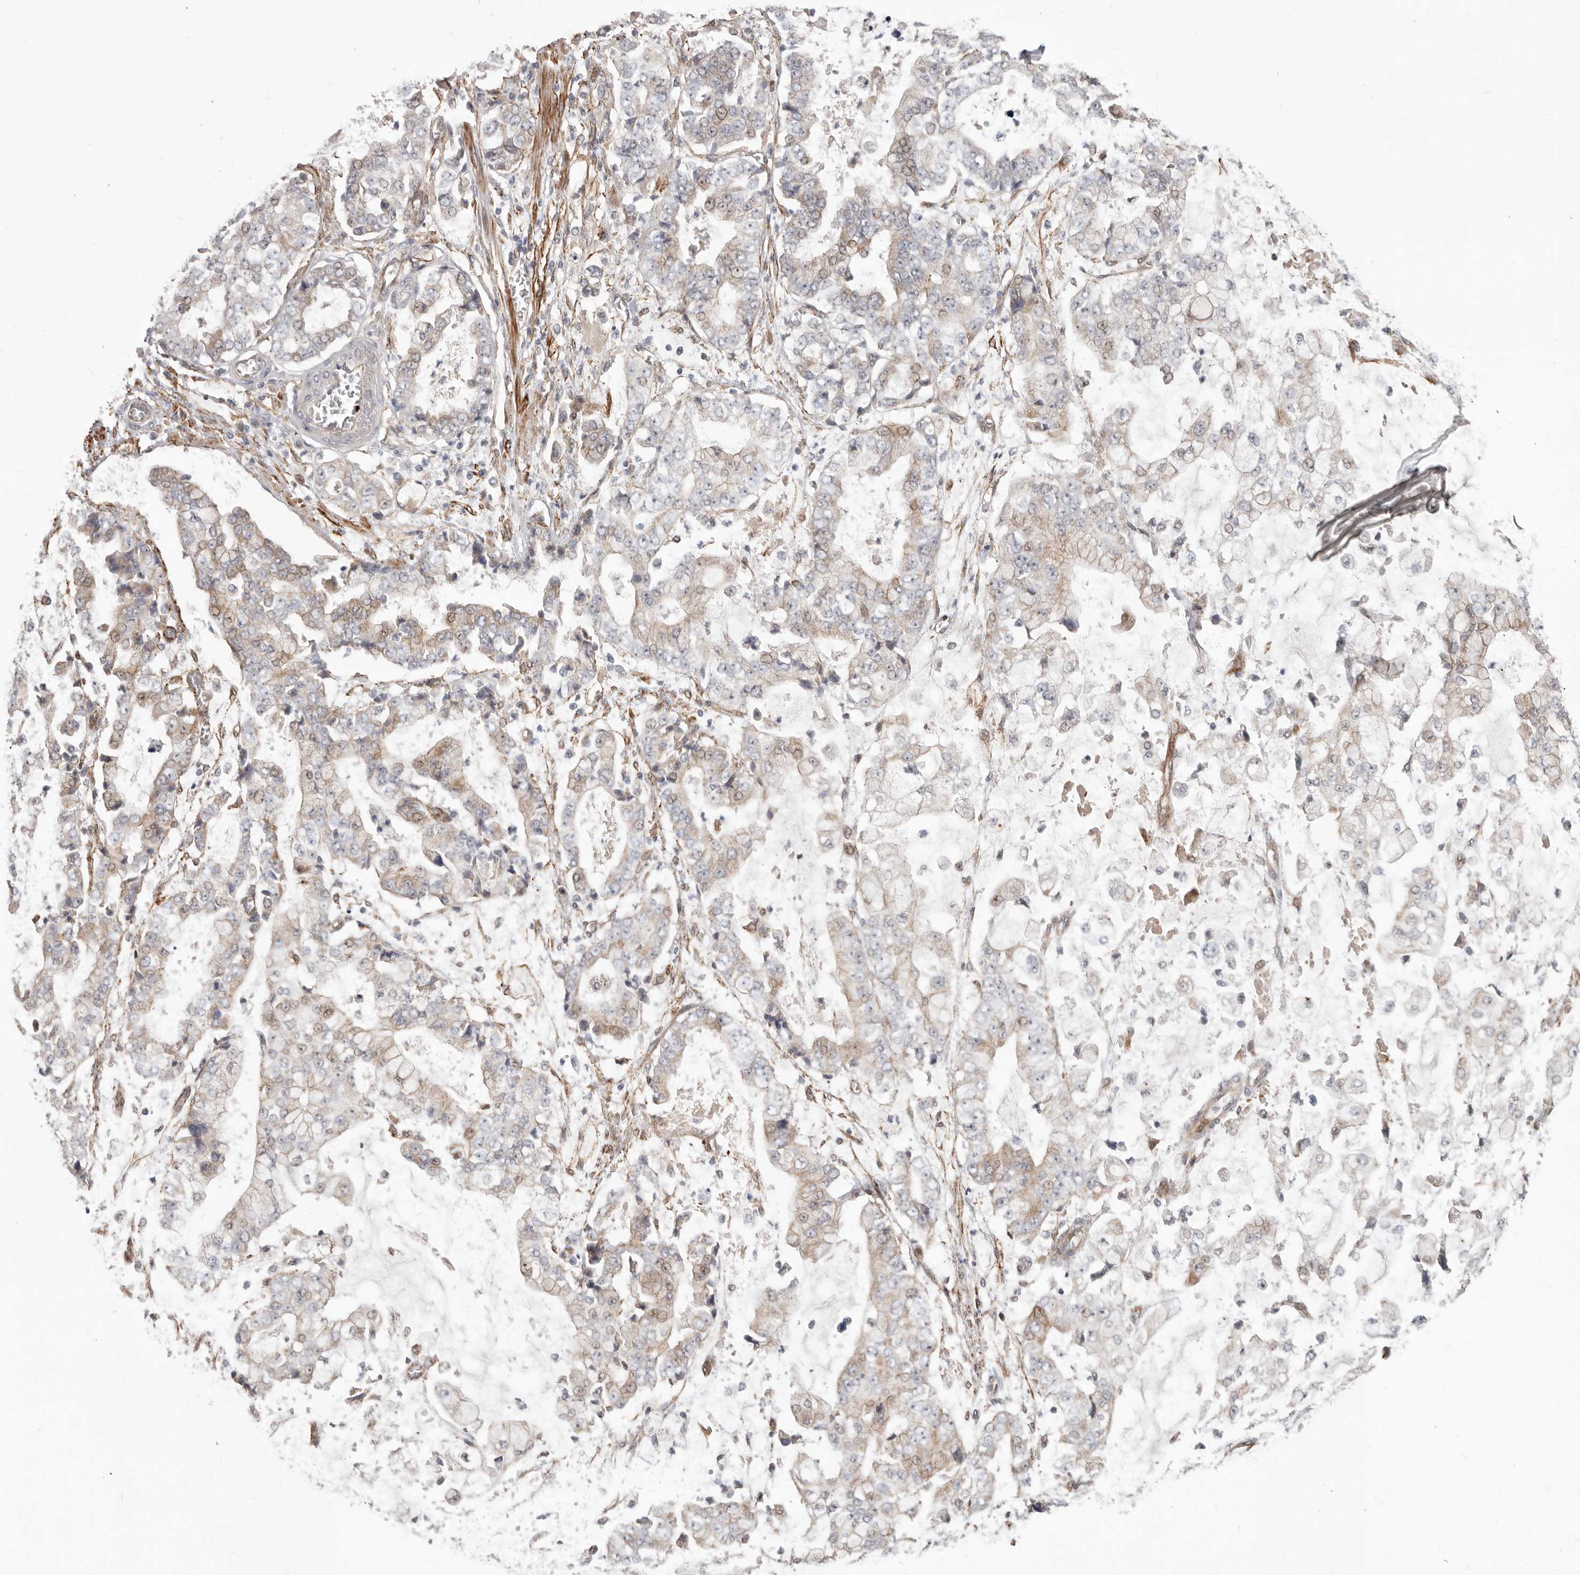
{"staining": {"intensity": "weak", "quantity": "25%-75%", "location": "cytoplasmic/membranous"}, "tissue": "stomach cancer", "cell_type": "Tumor cells", "image_type": "cancer", "snomed": [{"axis": "morphology", "description": "Adenocarcinoma, NOS"}, {"axis": "topography", "description": "Stomach"}], "caption": "Immunohistochemical staining of human stomach cancer exhibits weak cytoplasmic/membranous protein staining in approximately 25%-75% of tumor cells.", "gene": "SZT2", "patient": {"sex": "male", "age": 76}}